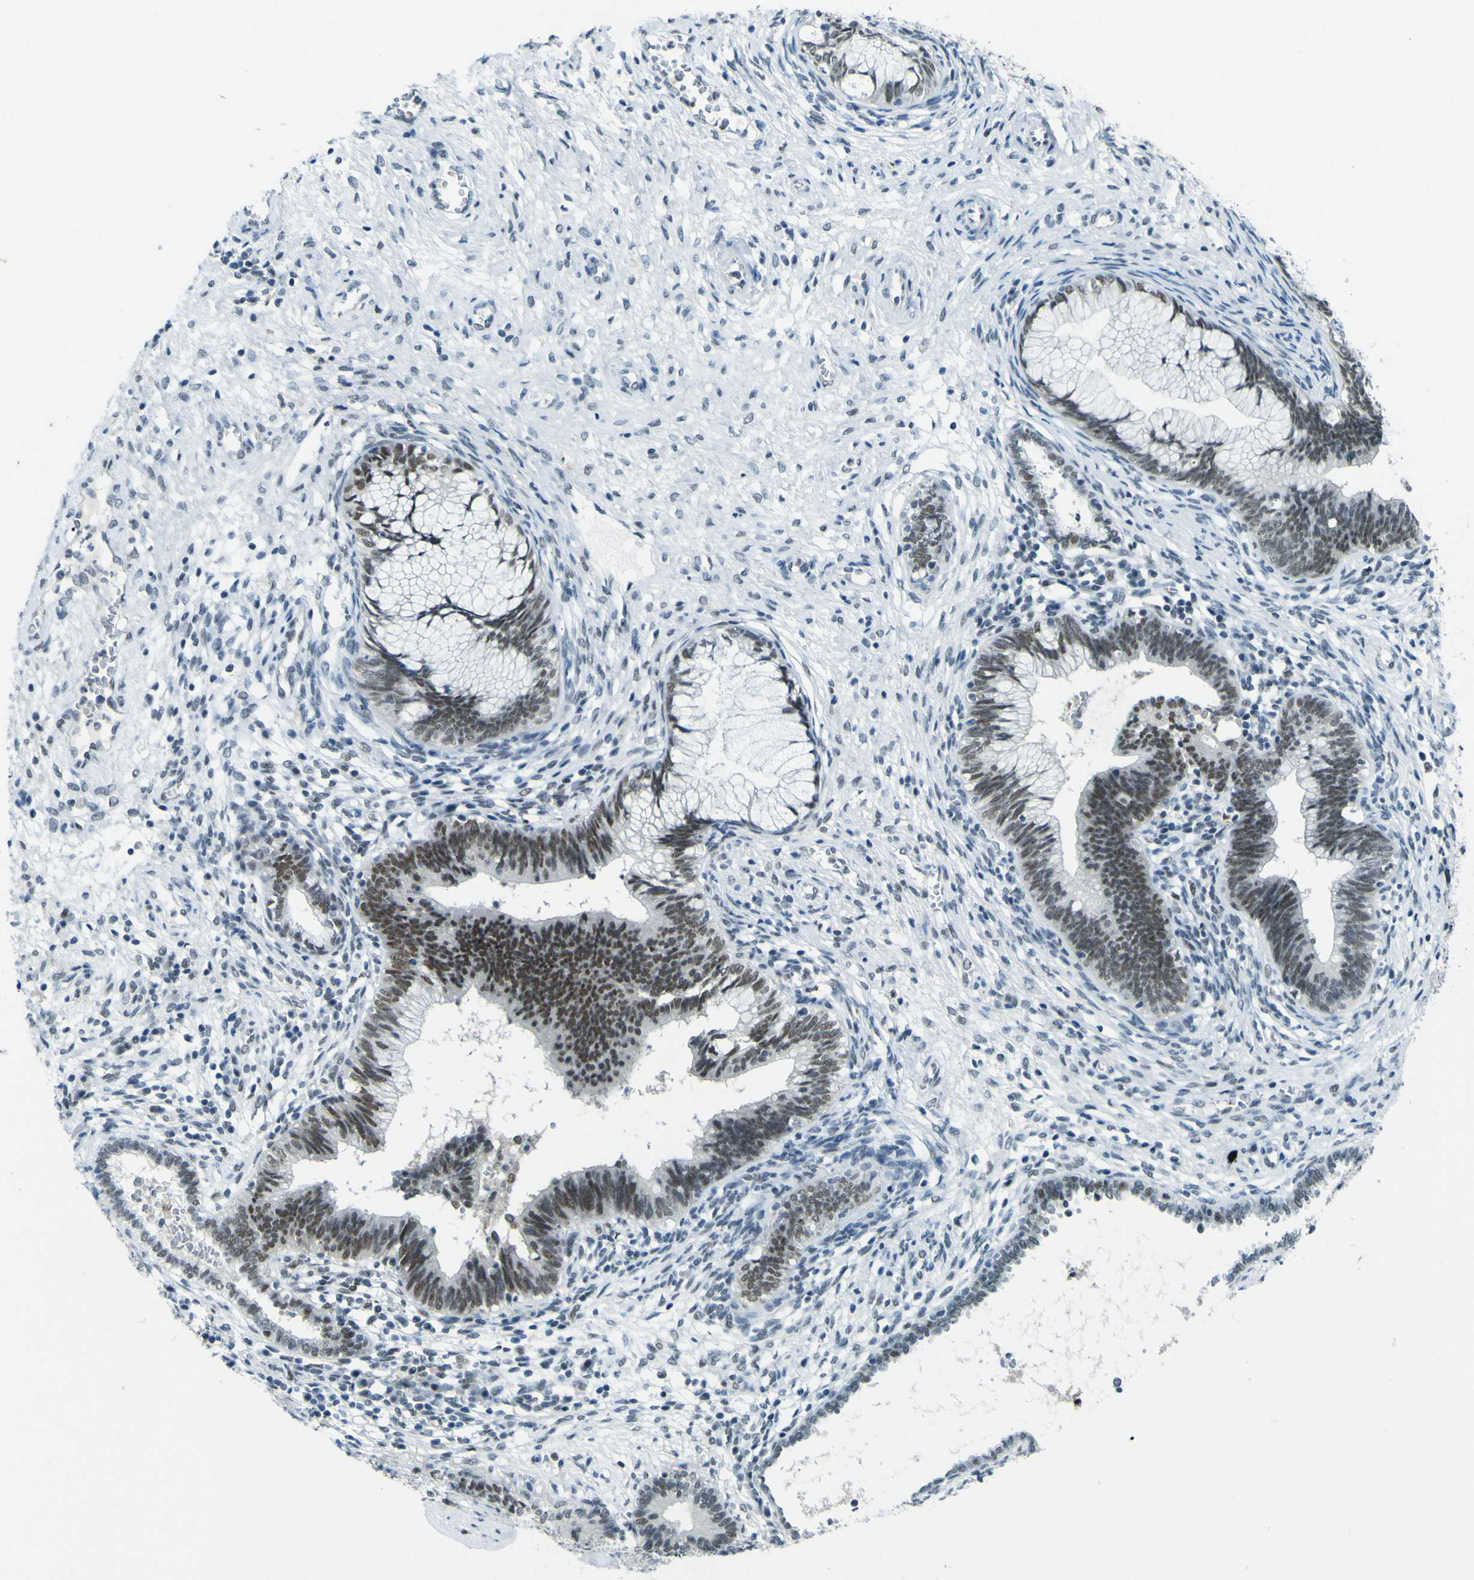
{"staining": {"intensity": "weak", "quantity": "25%-75%", "location": "nuclear"}, "tissue": "cervical cancer", "cell_type": "Tumor cells", "image_type": "cancer", "snomed": [{"axis": "morphology", "description": "Adenocarcinoma, NOS"}, {"axis": "topography", "description": "Cervix"}], "caption": "This is a micrograph of immunohistochemistry staining of adenocarcinoma (cervical), which shows weak expression in the nuclear of tumor cells.", "gene": "CEBPG", "patient": {"sex": "female", "age": 44}}